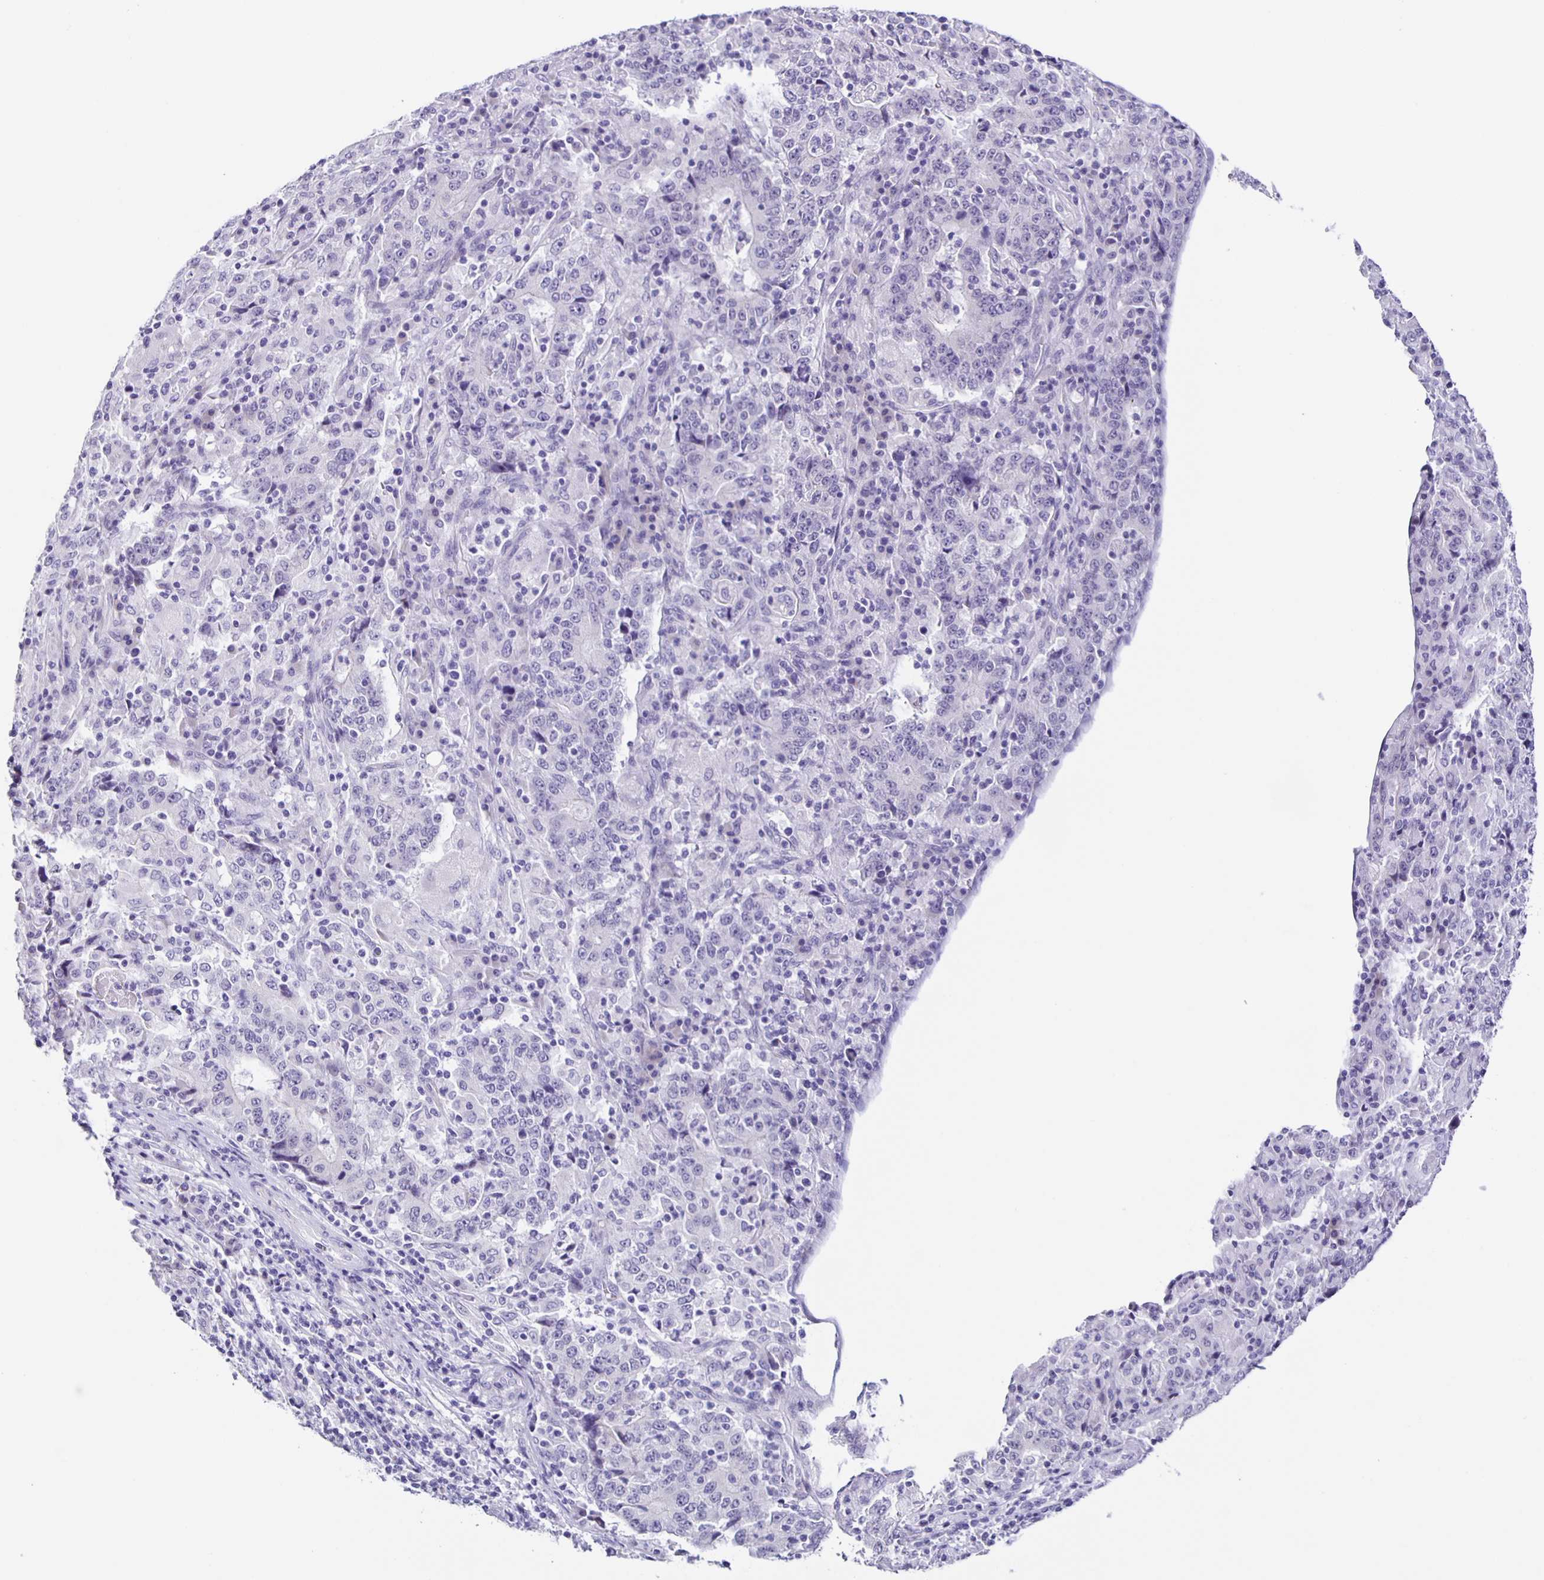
{"staining": {"intensity": "negative", "quantity": "none", "location": "none"}, "tissue": "stomach cancer", "cell_type": "Tumor cells", "image_type": "cancer", "snomed": [{"axis": "morphology", "description": "Normal tissue, NOS"}, {"axis": "morphology", "description": "Adenocarcinoma, NOS"}, {"axis": "topography", "description": "Stomach, upper"}, {"axis": "topography", "description": "Stomach"}], "caption": "Stomach adenocarcinoma was stained to show a protein in brown. There is no significant positivity in tumor cells.", "gene": "SLC12A3", "patient": {"sex": "male", "age": 59}}